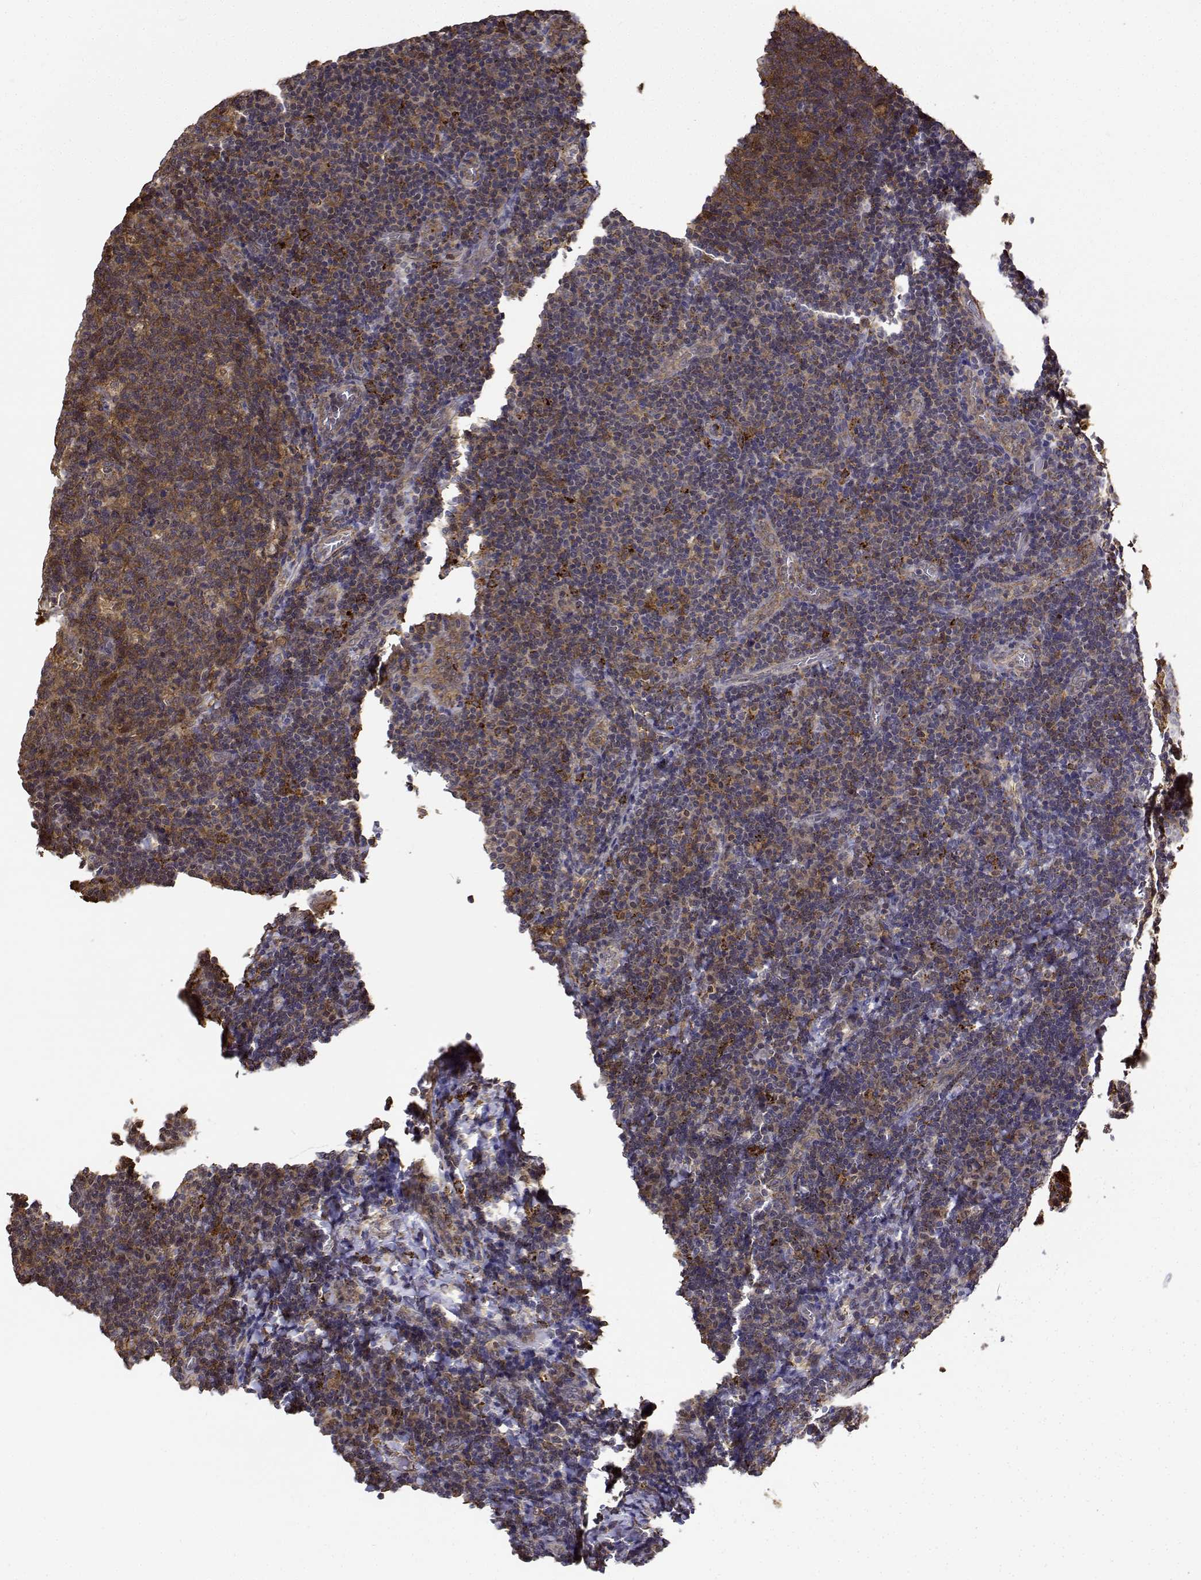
{"staining": {"intensity": "moderate", "quantity": ">75%", "location": "cytoplasmic/membranous"}, "tissue": "tonsil", "cell_type": "Germinal center cells", "image_type": "normal", "snomed": [{"axis": "morphology", "description": "Normal tissue, NOS"}, {"axis": "topography", "description": "Tonsil"}], "caption": "Immunohistochemistry (IHC) histopathology image of normal human tonsil stained for a protein (brown), which exhibits medium levels of moderate cytoplasmic/membranous staining in approximately >75% of germinal center cells.", "gene": "PCID2", "patient": {"sex": "male", "age": 17}}